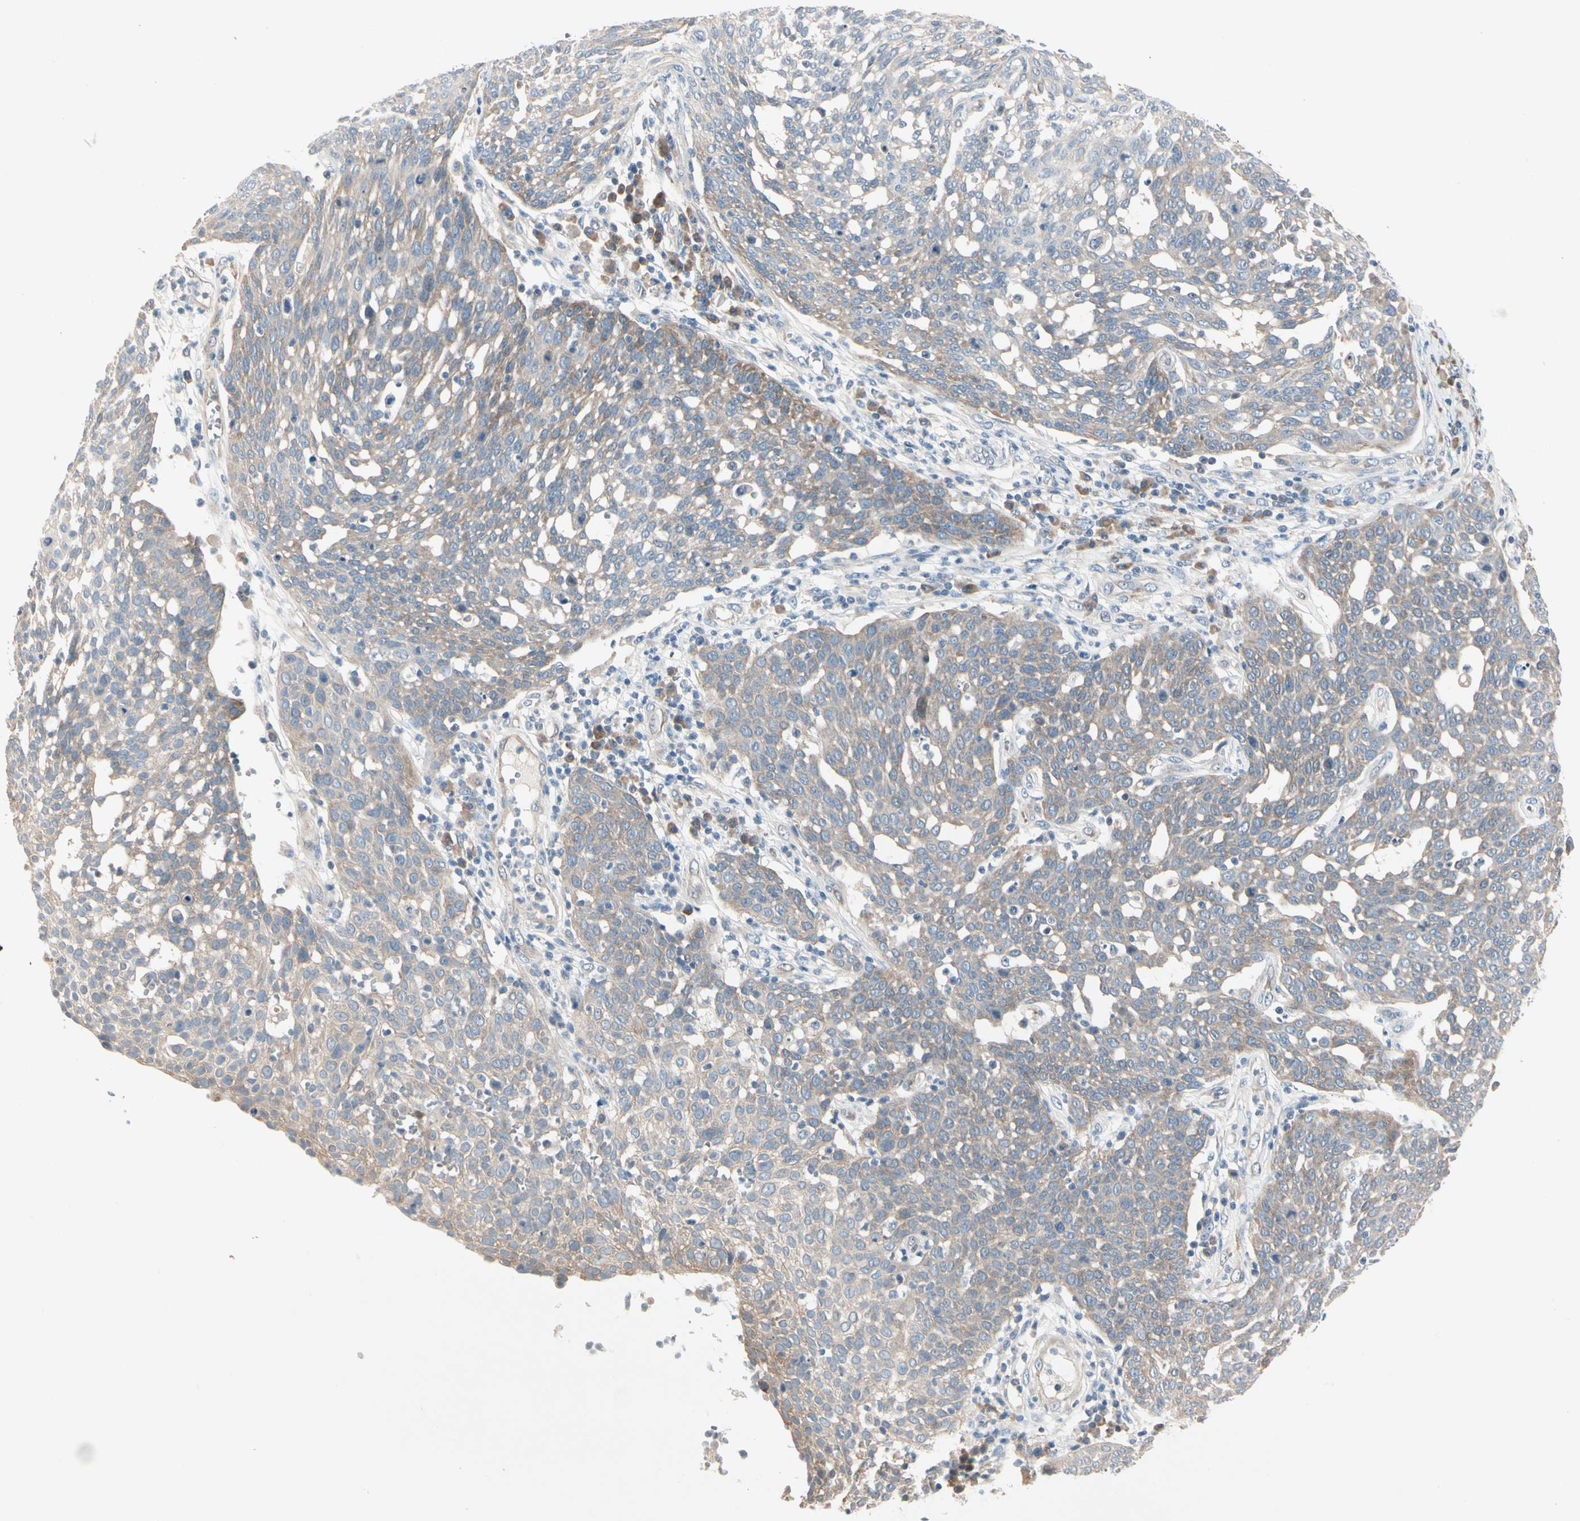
{"staining": {"intensity": "weak", "quantity": ">75%", "location": "cytoplasmic/membranous"}, "tissue": "cervical cancer", "cell_type": "Tumor cells", "image_type": "cancer", "snomed": [{"axis": "morphology", "description": "Squamous cell carcinoma, NOS"}, {"axis": "topography", "description": "Cervix"}], "caption": "Protein expression analysis of human cervical cancer (squamous cell carcinoma) reveals weak cytoplasmic/membranous staining in about >75% of tumor cells. Nuclei are stained in blue.", "gene": "IL1R1", "patient": {"sex": "female", "age": 34}}